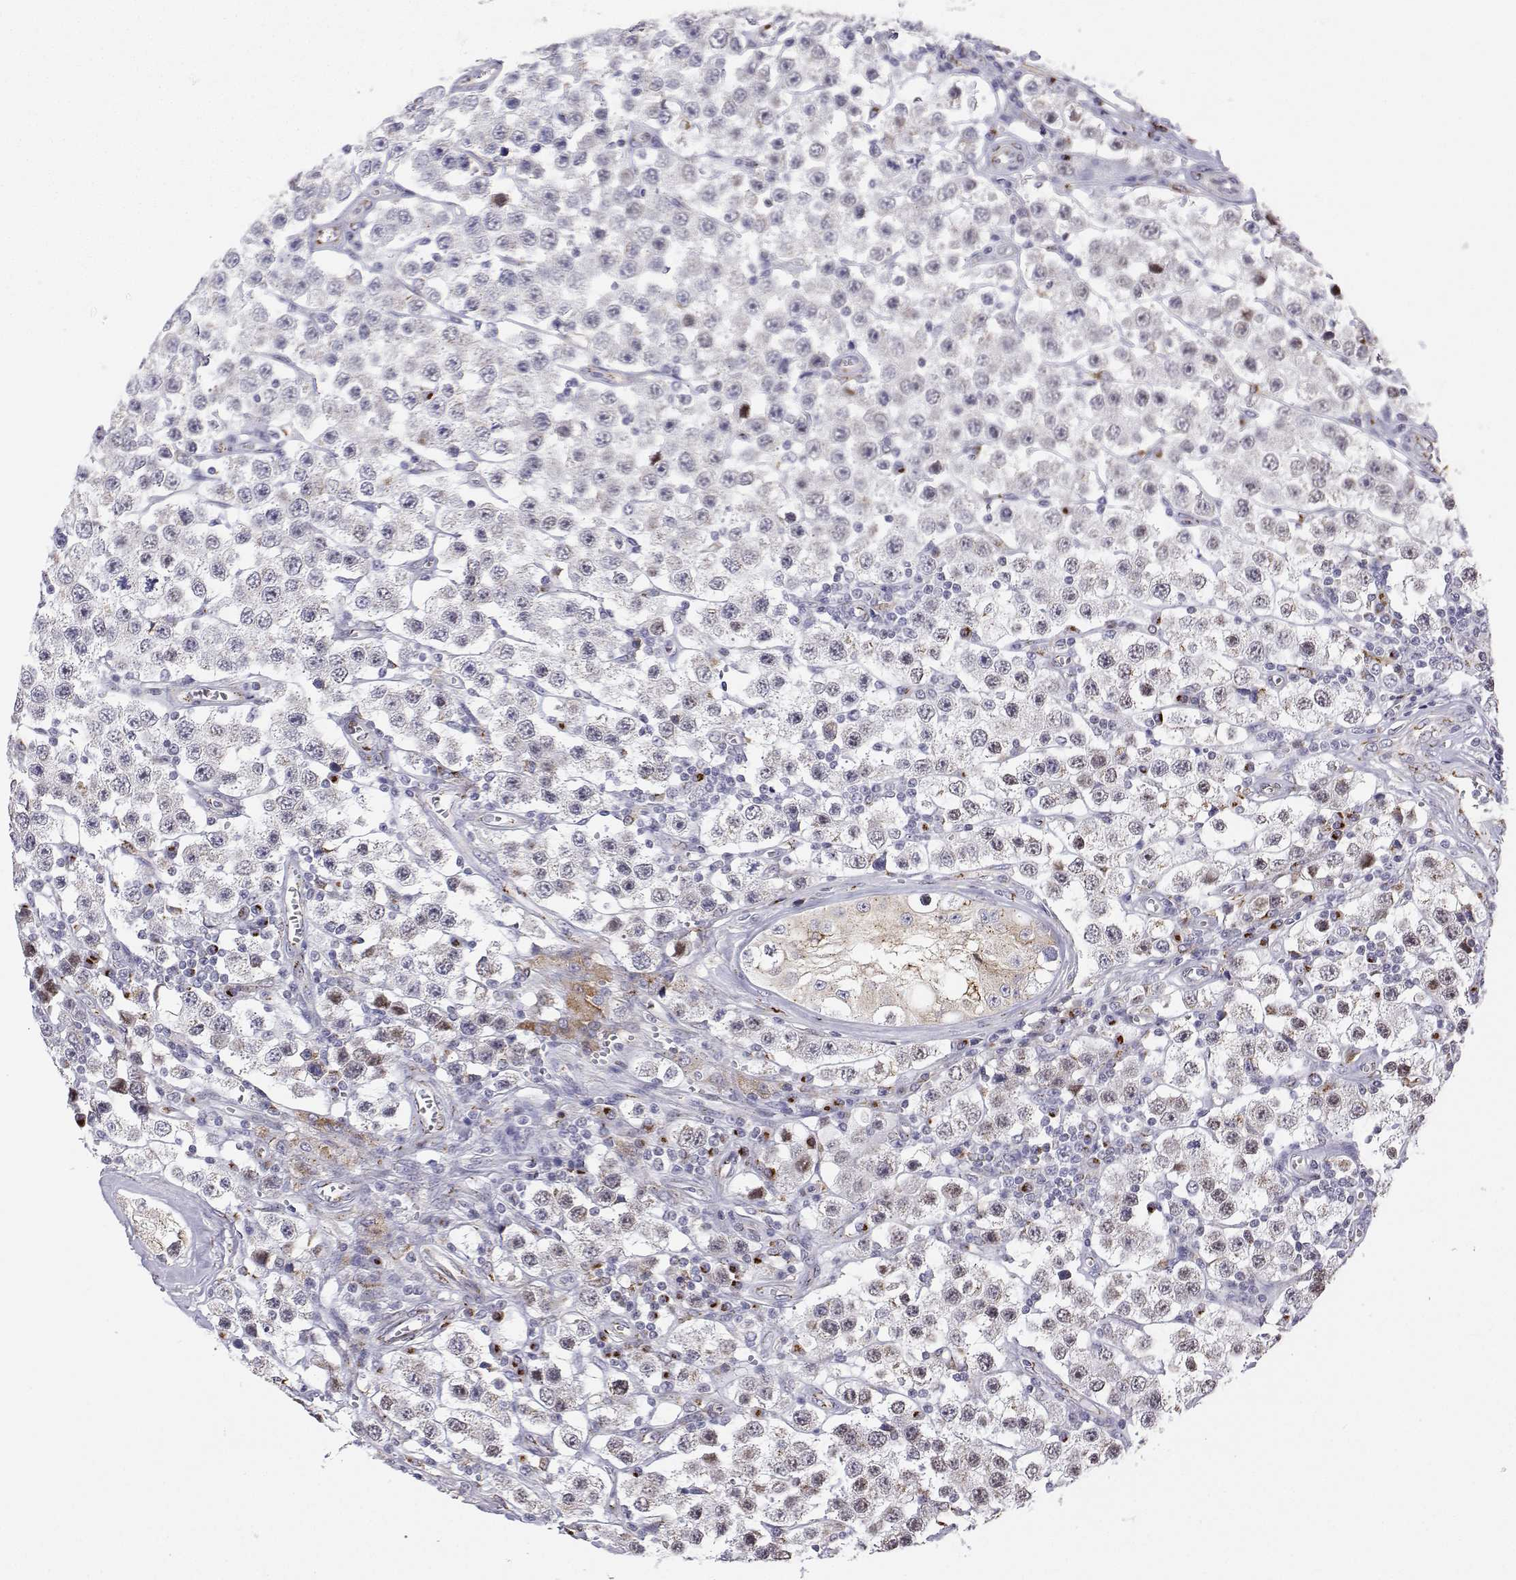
{"staining": {"intensity": "negative", "quantity": "none", "location": "none"}, "tissue": "testis cancer", "cell_type": "Tumor cells", "image_type": "cancer", "snomed": [{"axis": "morphology", "description": "Seminoma, NOS"}, {"axis": "topography", "description": "Testis"}], "caption": "This is an immunohistochemistry photomicrograph of seminoma (testis). There is no positivity in tumor cells.", "gene": "STARD13", "patient": {"sex": "male", "age": 34}}